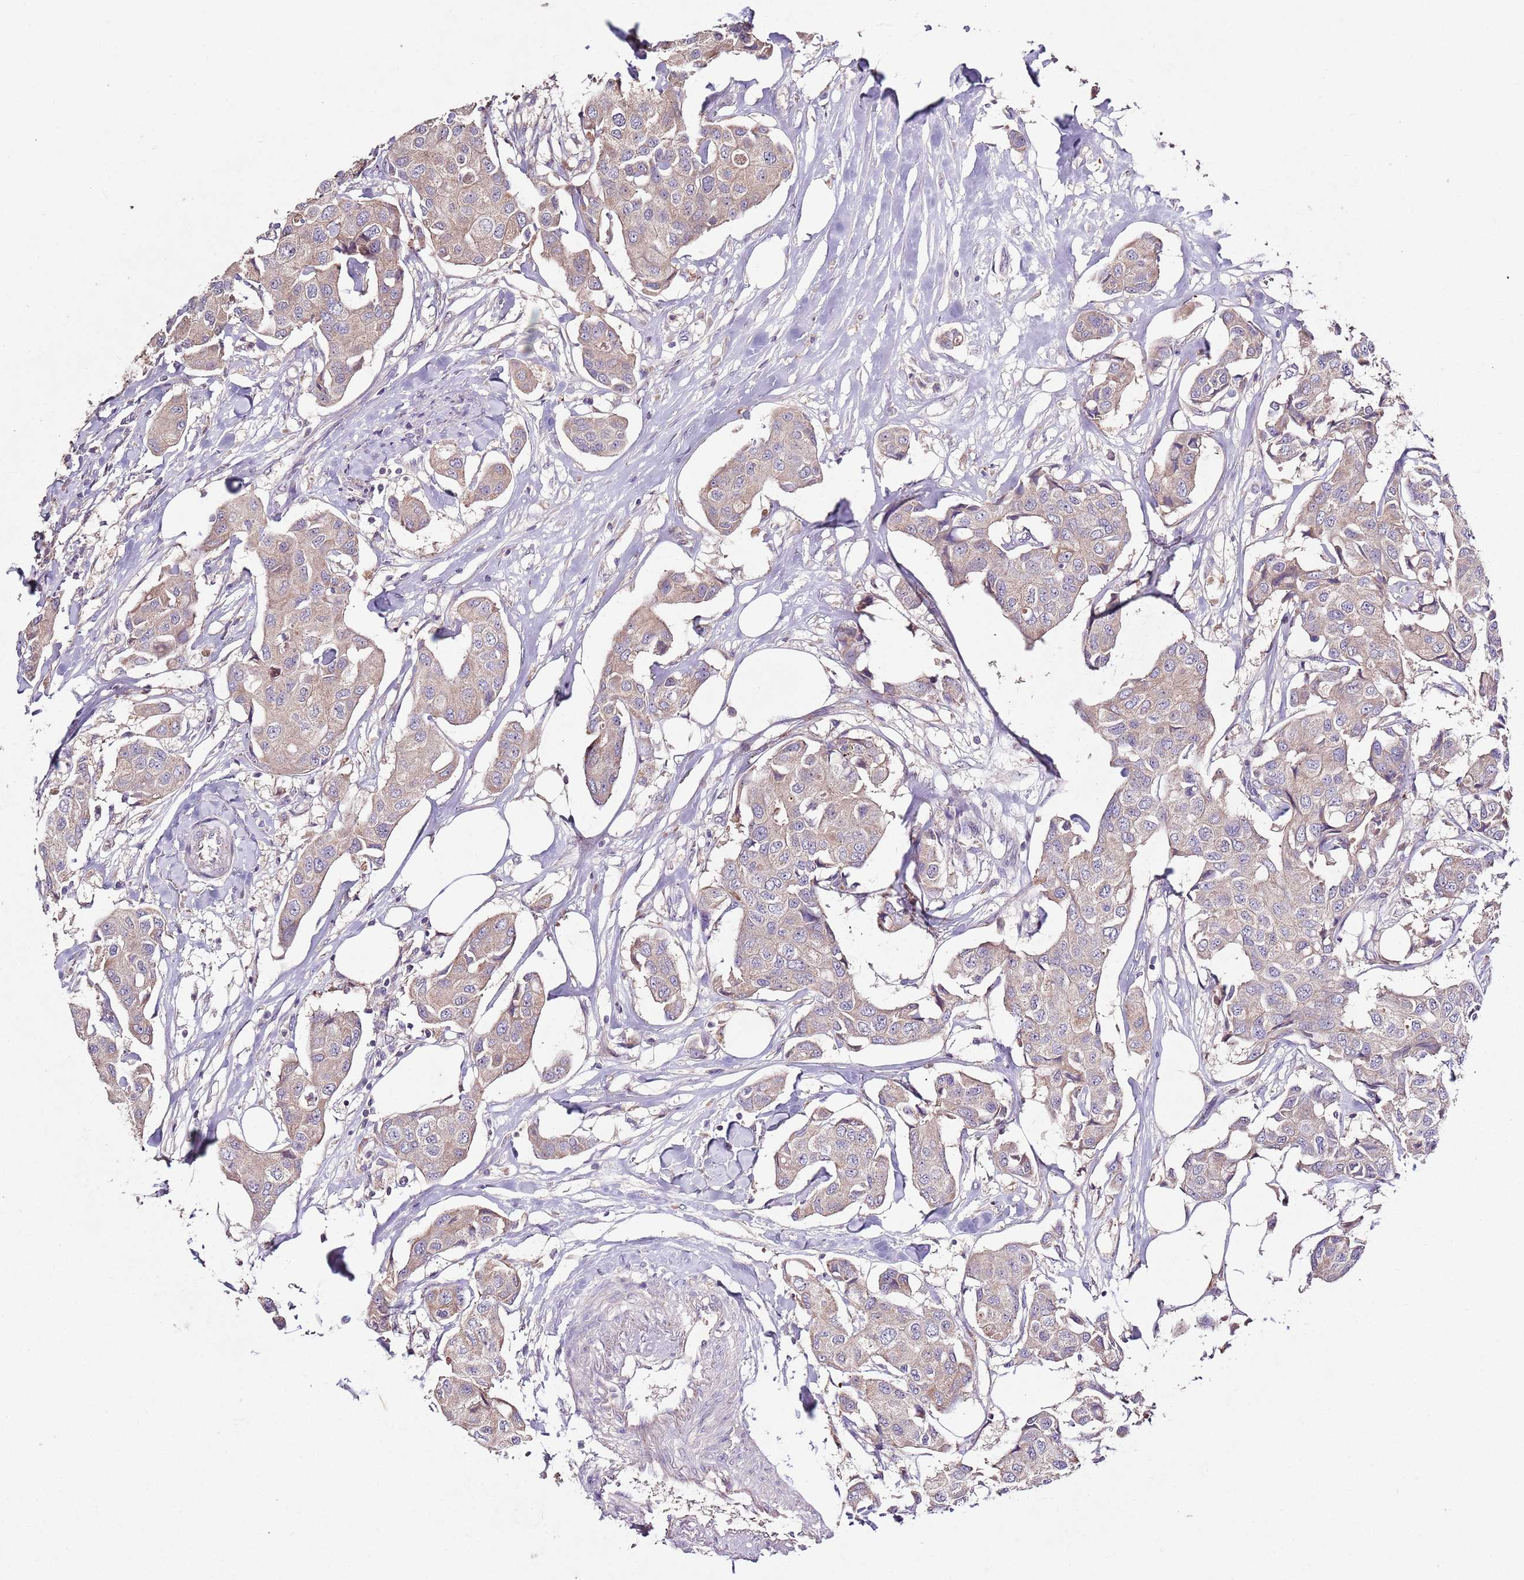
{"staining": {"intensity": "weak", "quantity": "25%-75%", "location": "cytoplasmic/membranous"}, "tissue": "breast cancer", "cell_type": "Tumor cells", "image_type": "cancer", "snomed": [{"axis": "morphology", "description": "Duct carcinoma"}, {"axis": "topography", "description": "Breast"}, {"axis": "topography", "description": "Lymph node"}], "caption": "A low amount of weak cytoplasmic/membranous staining is appreciated in approximately 25%-75% of tumor cells in breast cancer tissue.", "gene": "NRDE2", "patient": {"sex": "female", "age": 80}}